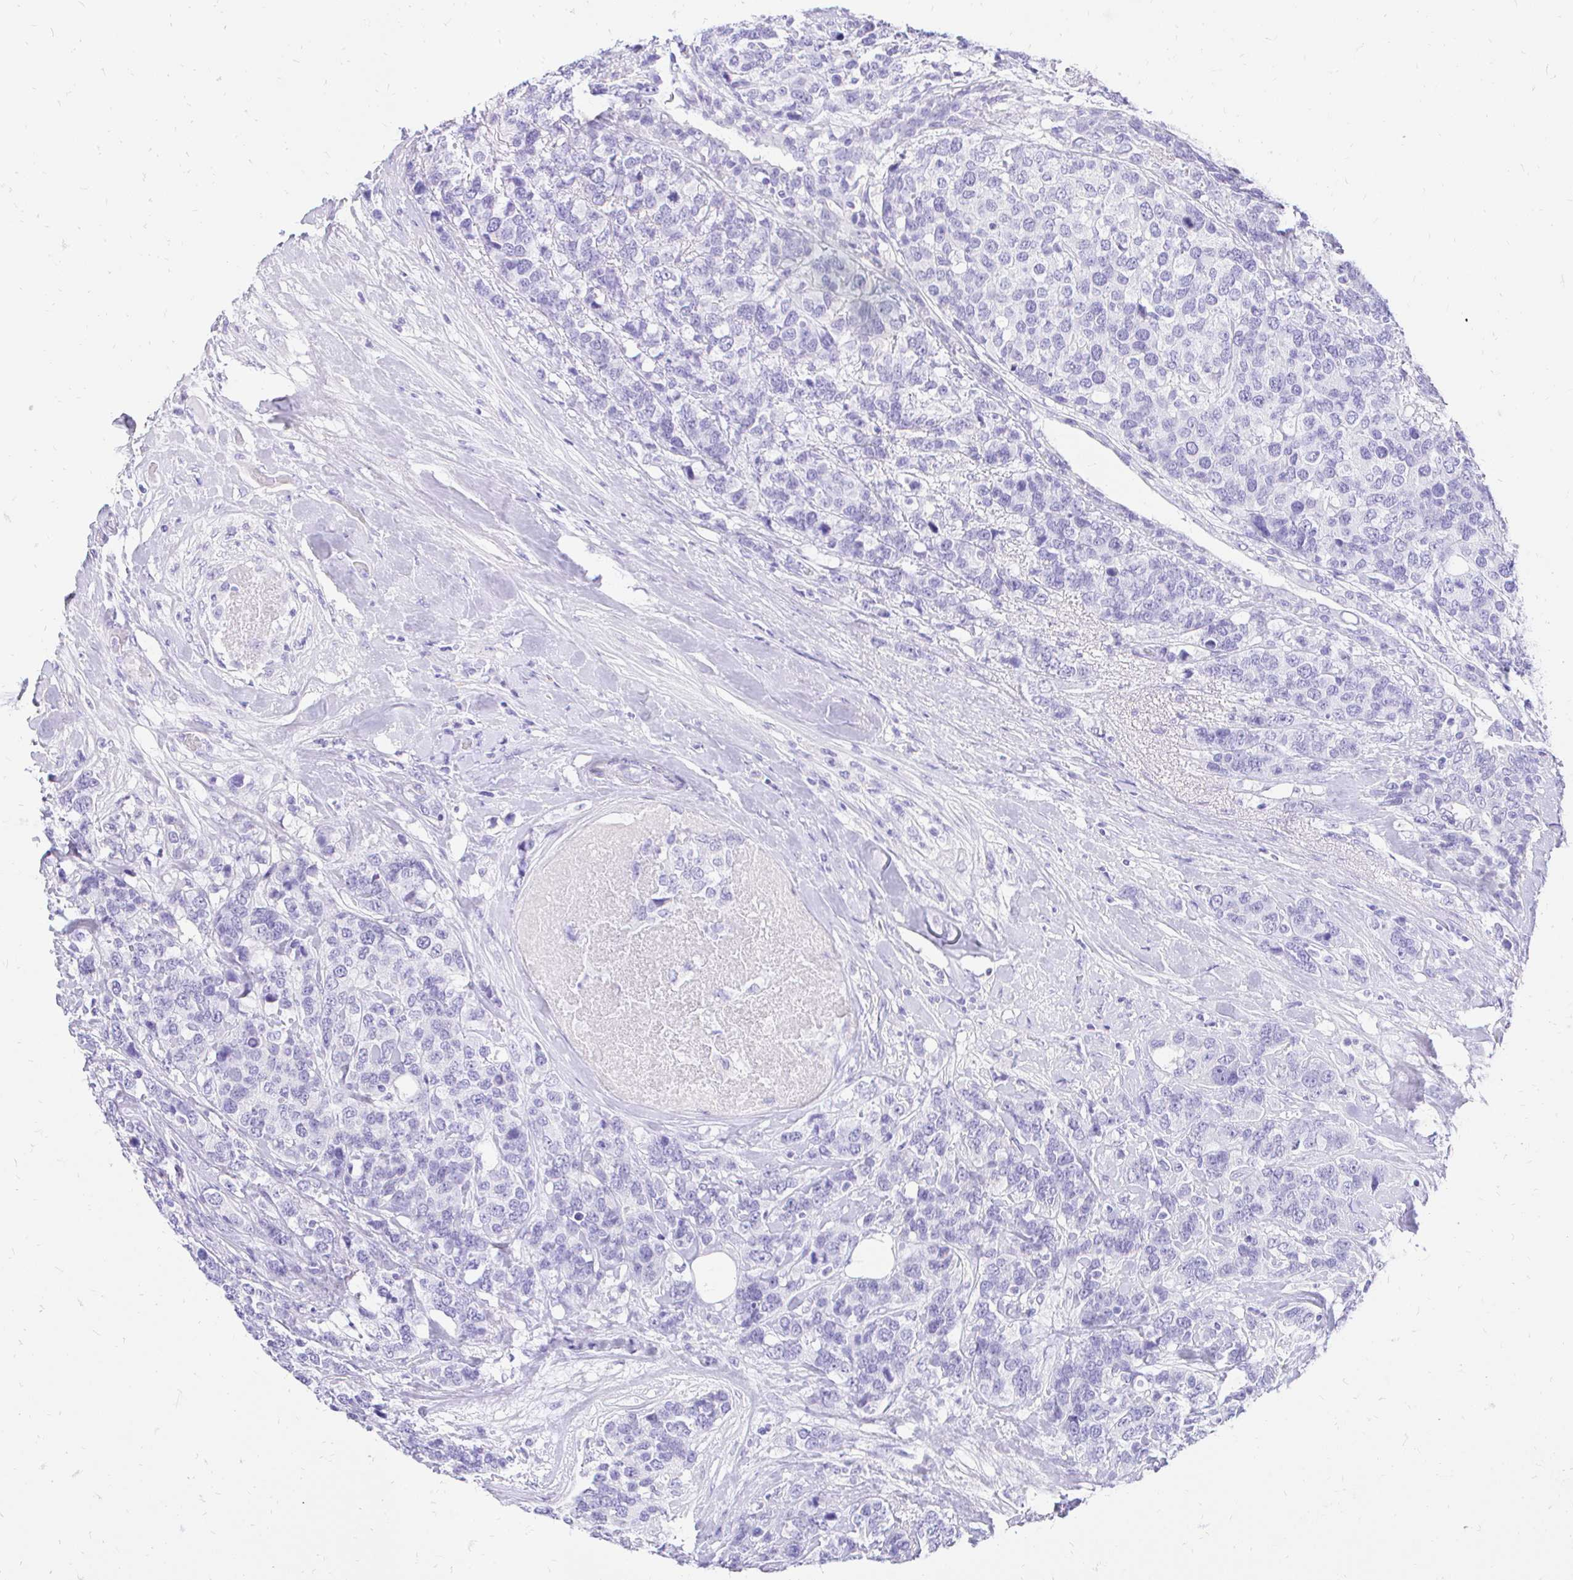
{"staining": {"intensity": "negative", "quantity": "none", "location": "none"}, "tissue": "breast cancer", "cell_type": "Tumor cells", "image_type": "cancer", "snomed": [{"axis": "morphology", "description": "Lobular carcinoma"}, {"axis": "topography", "description": "Breast"}], "caption": "The immunohistochemistry histopathology image has no significant expression in tumor cells of lobular carcinoma (breast) tissue. (DAB immunohistochemistry (IHC) with hematoxylin counter stain).", "gene": "FATE1", "patient": {"sex": "female", "age": 59}}